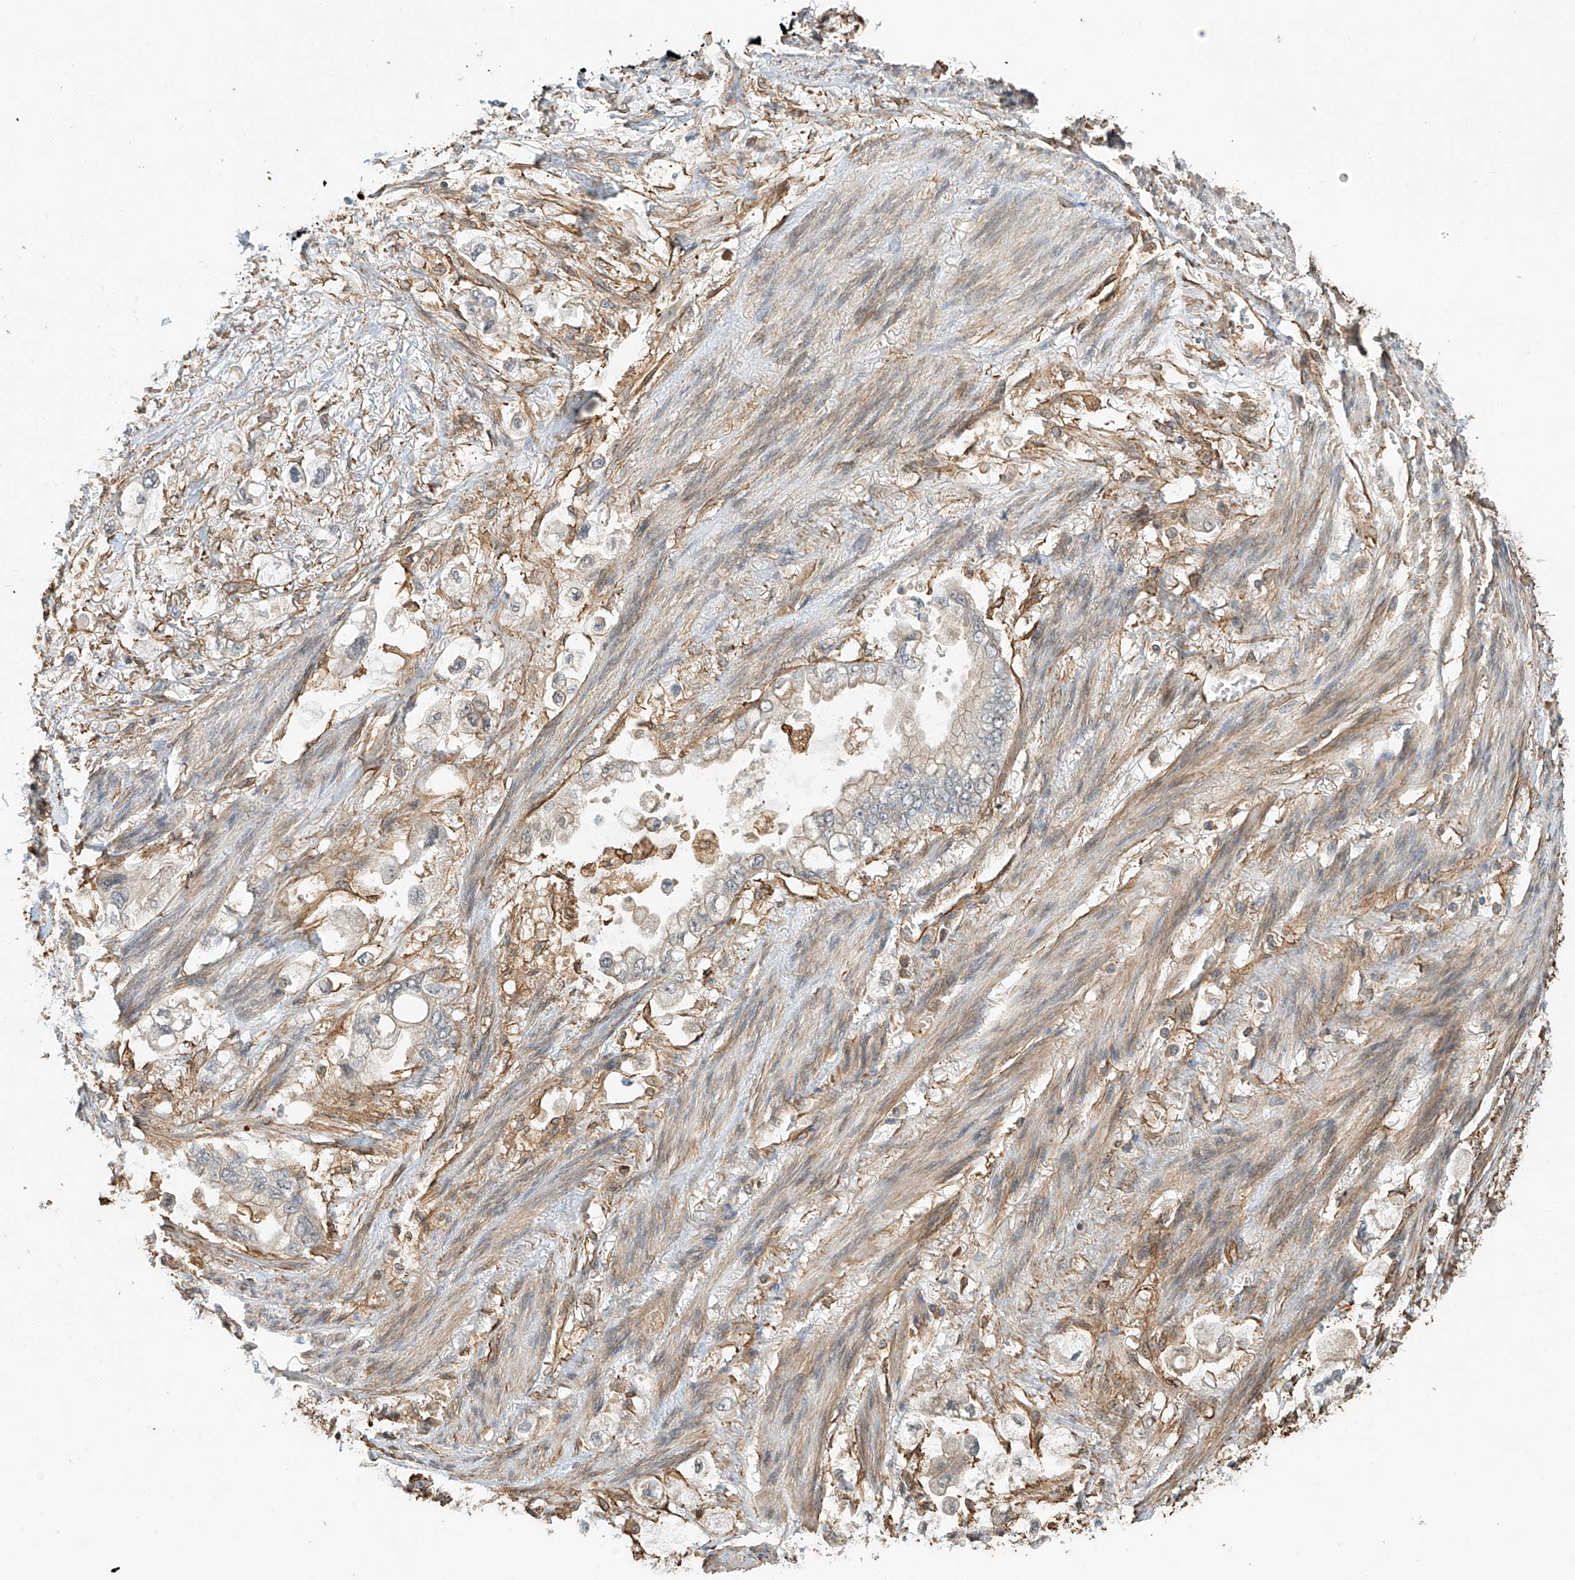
{"staining": {"intensity": "weak", "quantity": "25%-75%", "location": "cytoplasmic/membranous"}, "tissue": "stomach cancer", "cell_type": "Tumor cells", "image_type": "cancer", "snomed": [{"axis": "morphology", "description": "Adenocarcinoma, NOS"}, {"axis": "topography", "description": "Stomach"}], "caption": "Immunohistochemistry (IHC) image of stomach adenocarcinoma stained for a protein (brown), which displays low levels of weak cytoplasmic/membranous expression in approximately 25%-75% of tumor cells.", "gene": "CSMD3", "patient": {"sex": "male", "age": 62}}